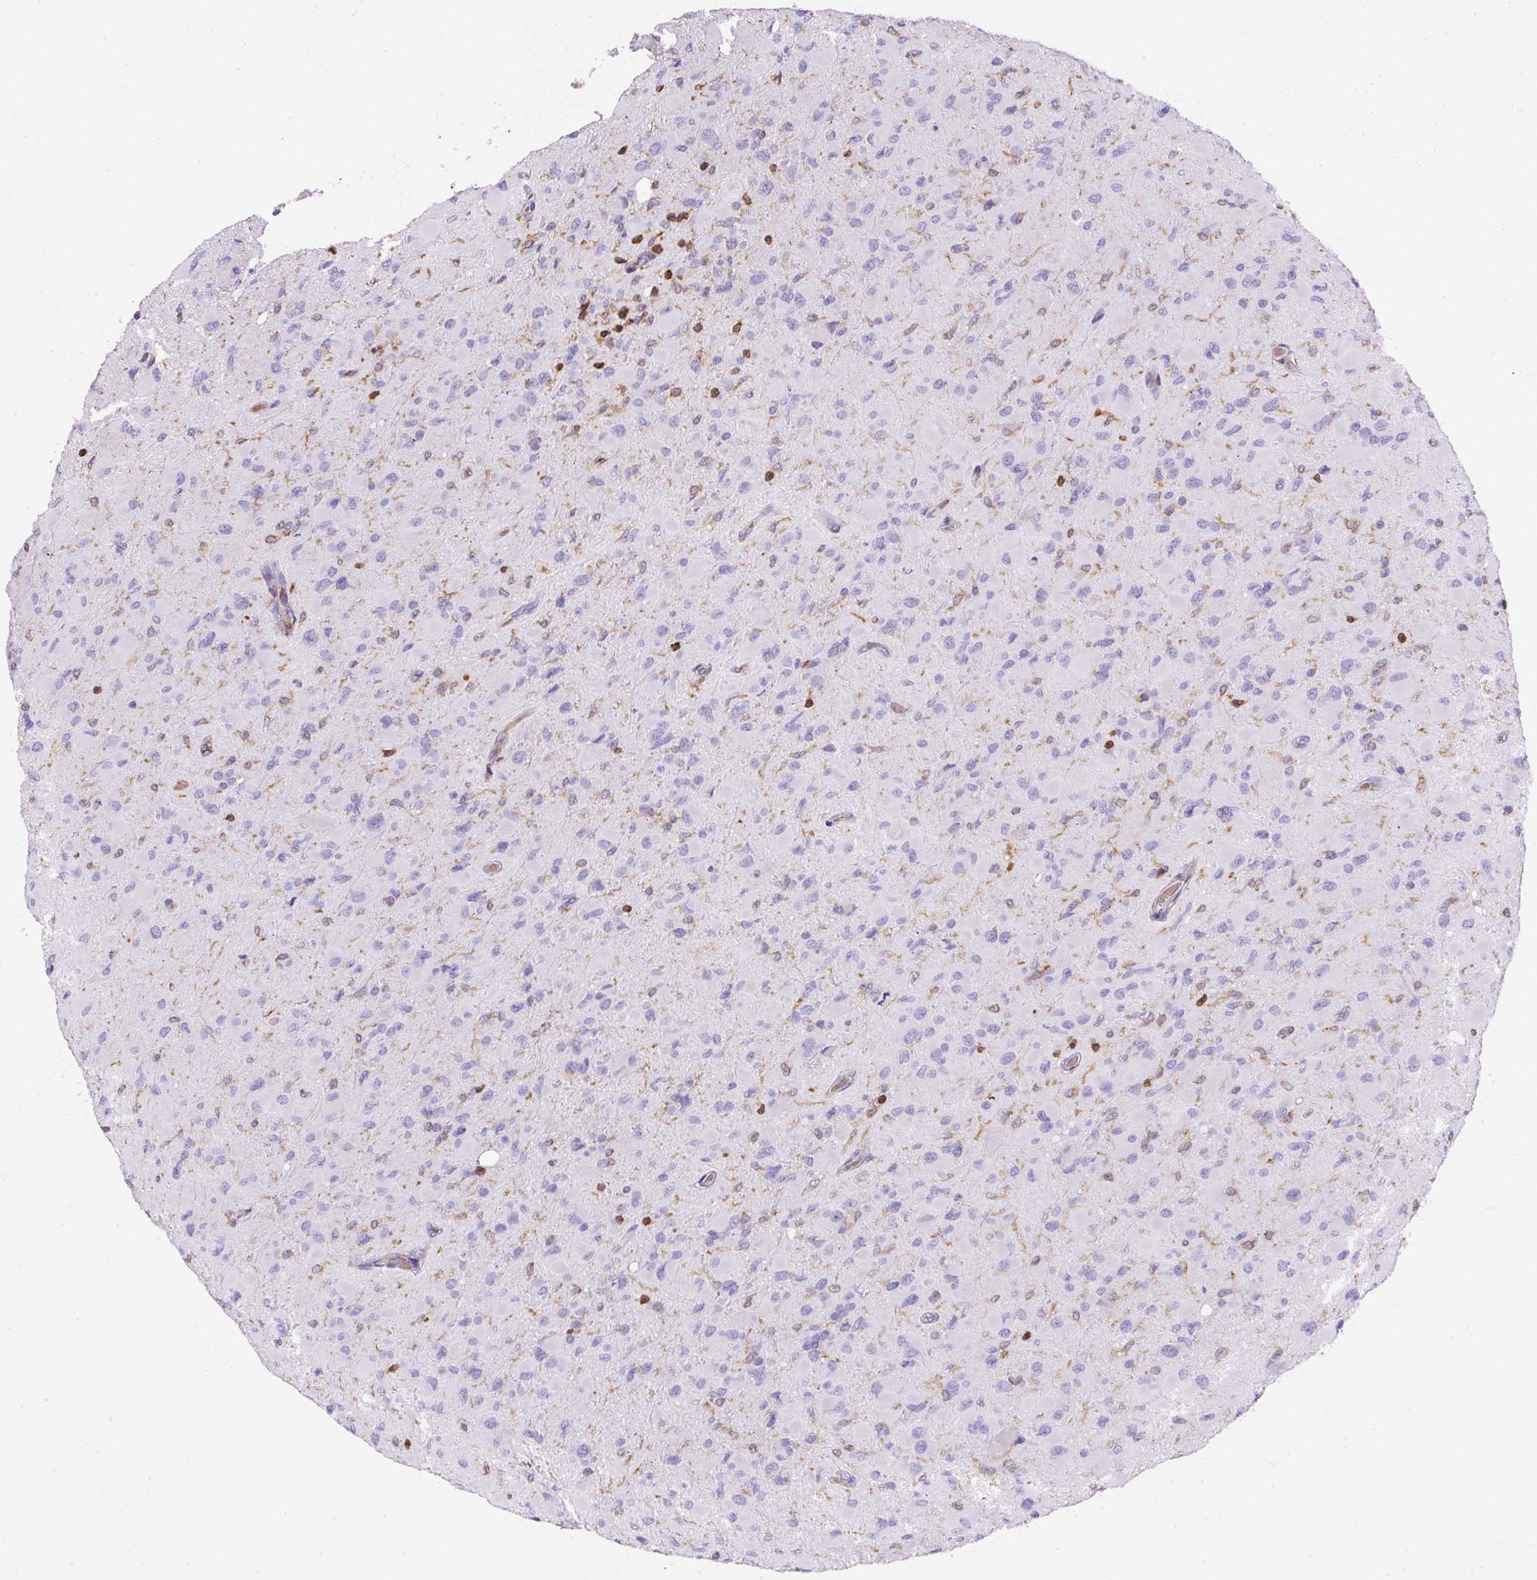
{"staining": {"intensity": "negative", "quantity": "none", "location": "none"}, "tissue": "glioma", "cell_type": "Tumor cells", "image_type": "cancer", "snomed": [{"axis": "morphology", "description": "Glioma, malignant, High grade"}, {"axis": "topography", "description": "Cerebral cortex"}], "caption": "Micrograph shows no protein staining in tumor cells of malignant high-grade glioma tissue. (DAB IHC with hematoxylin counter stain).", "gene": "FAM228B", "patient": {"sex": "female", "age": 36}}